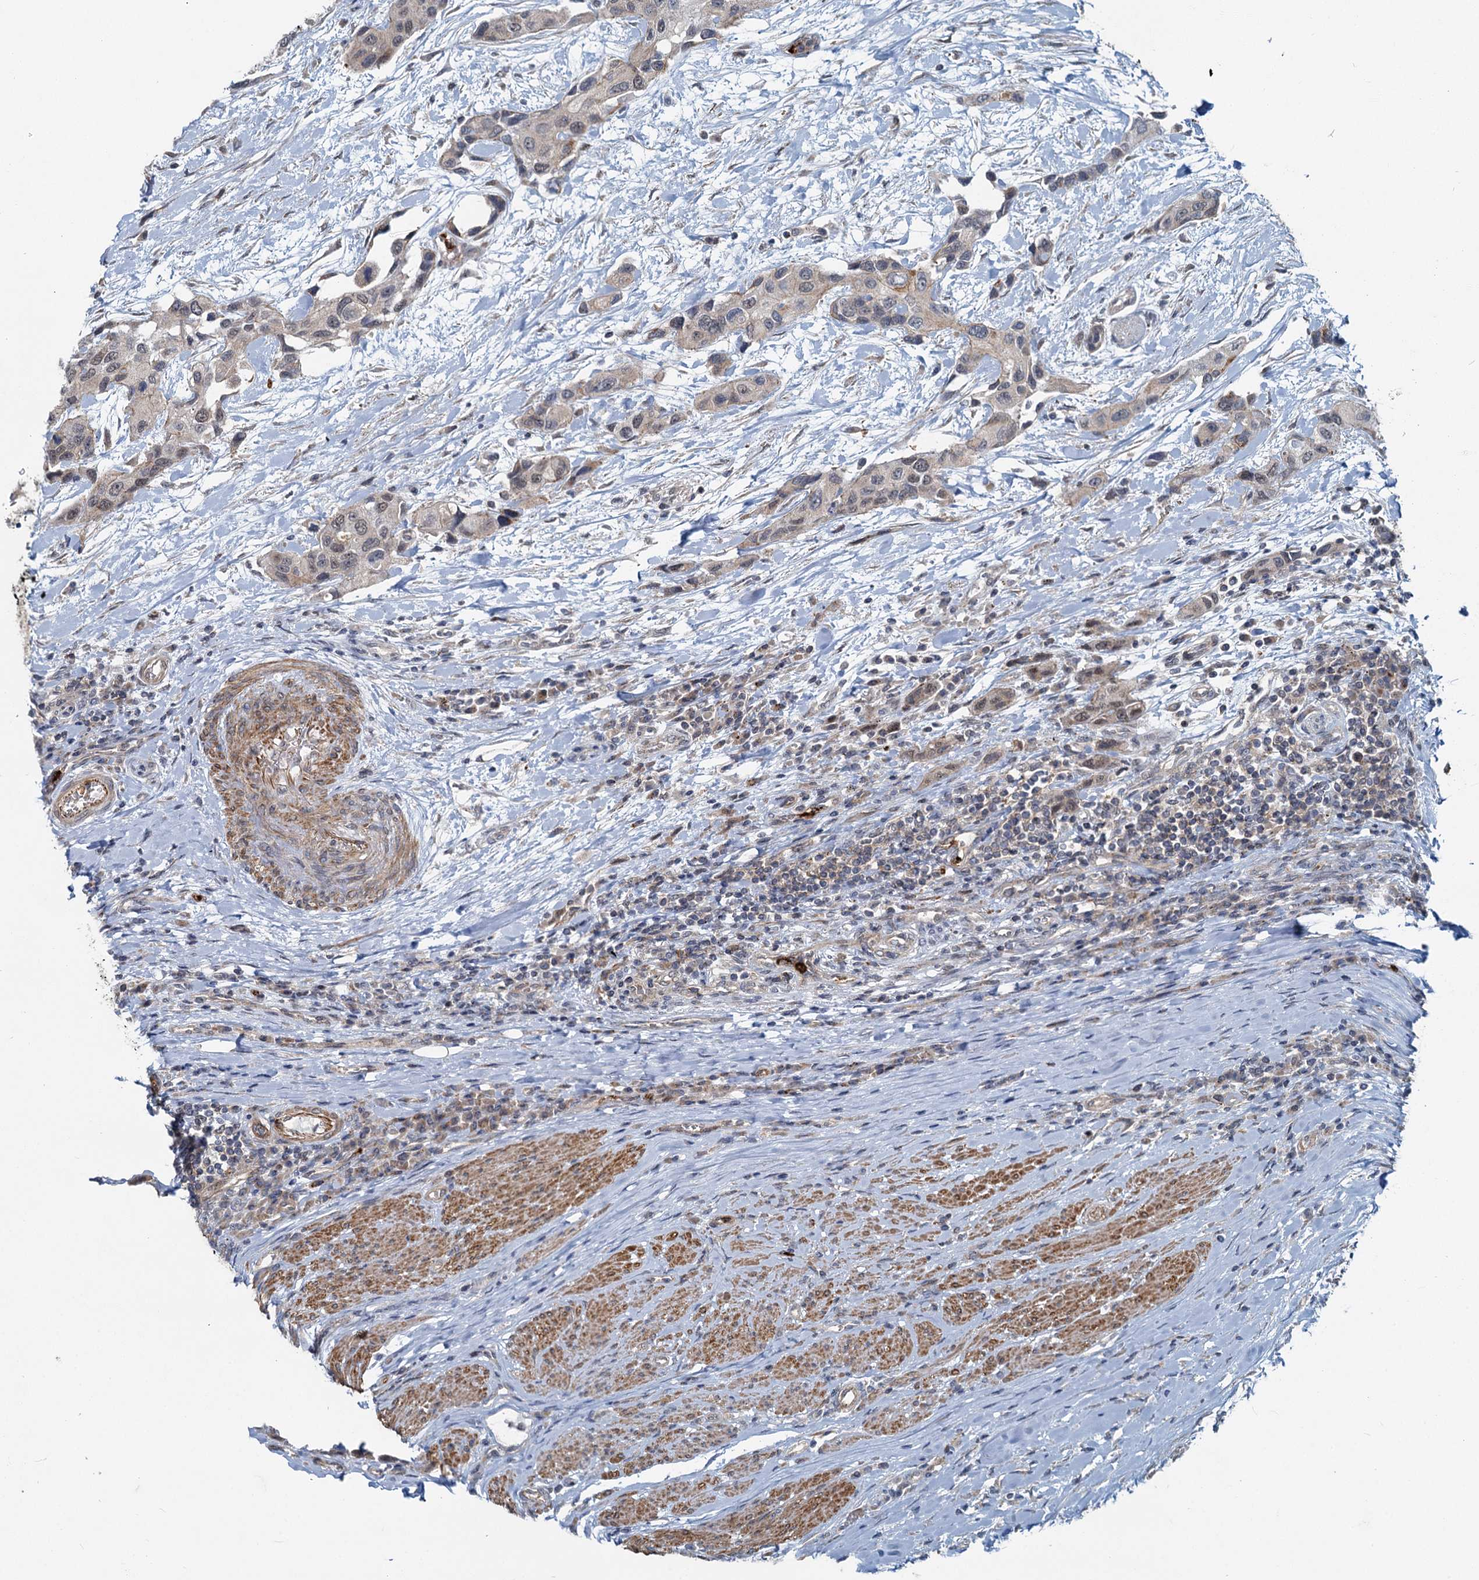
{"staining": {"intensity": "weak", "quantity": "<25%", "location": "cytoplasmic/membranous"}, "tissue": "urothelial cancer", "cell_type": "Tumor cells", "image_type": "cancer", "snomed": [{"axis": "morphology", "description": "Normal tissue, NOS"}, {"axis": "morphology", "description": "Urothelial carcinoma, High grade"}, {"axis": "topography", "description": "Vascular tissue"}, {"axis": "topography", "description": "Urinary bladder"}], "caption": "This is an immunohistochemistry (IHC) image of human urothelial cancer. There is no staining in tumor cells.", "gene": "ADCY2", "patient": {"sex": "female", "age": 56}}